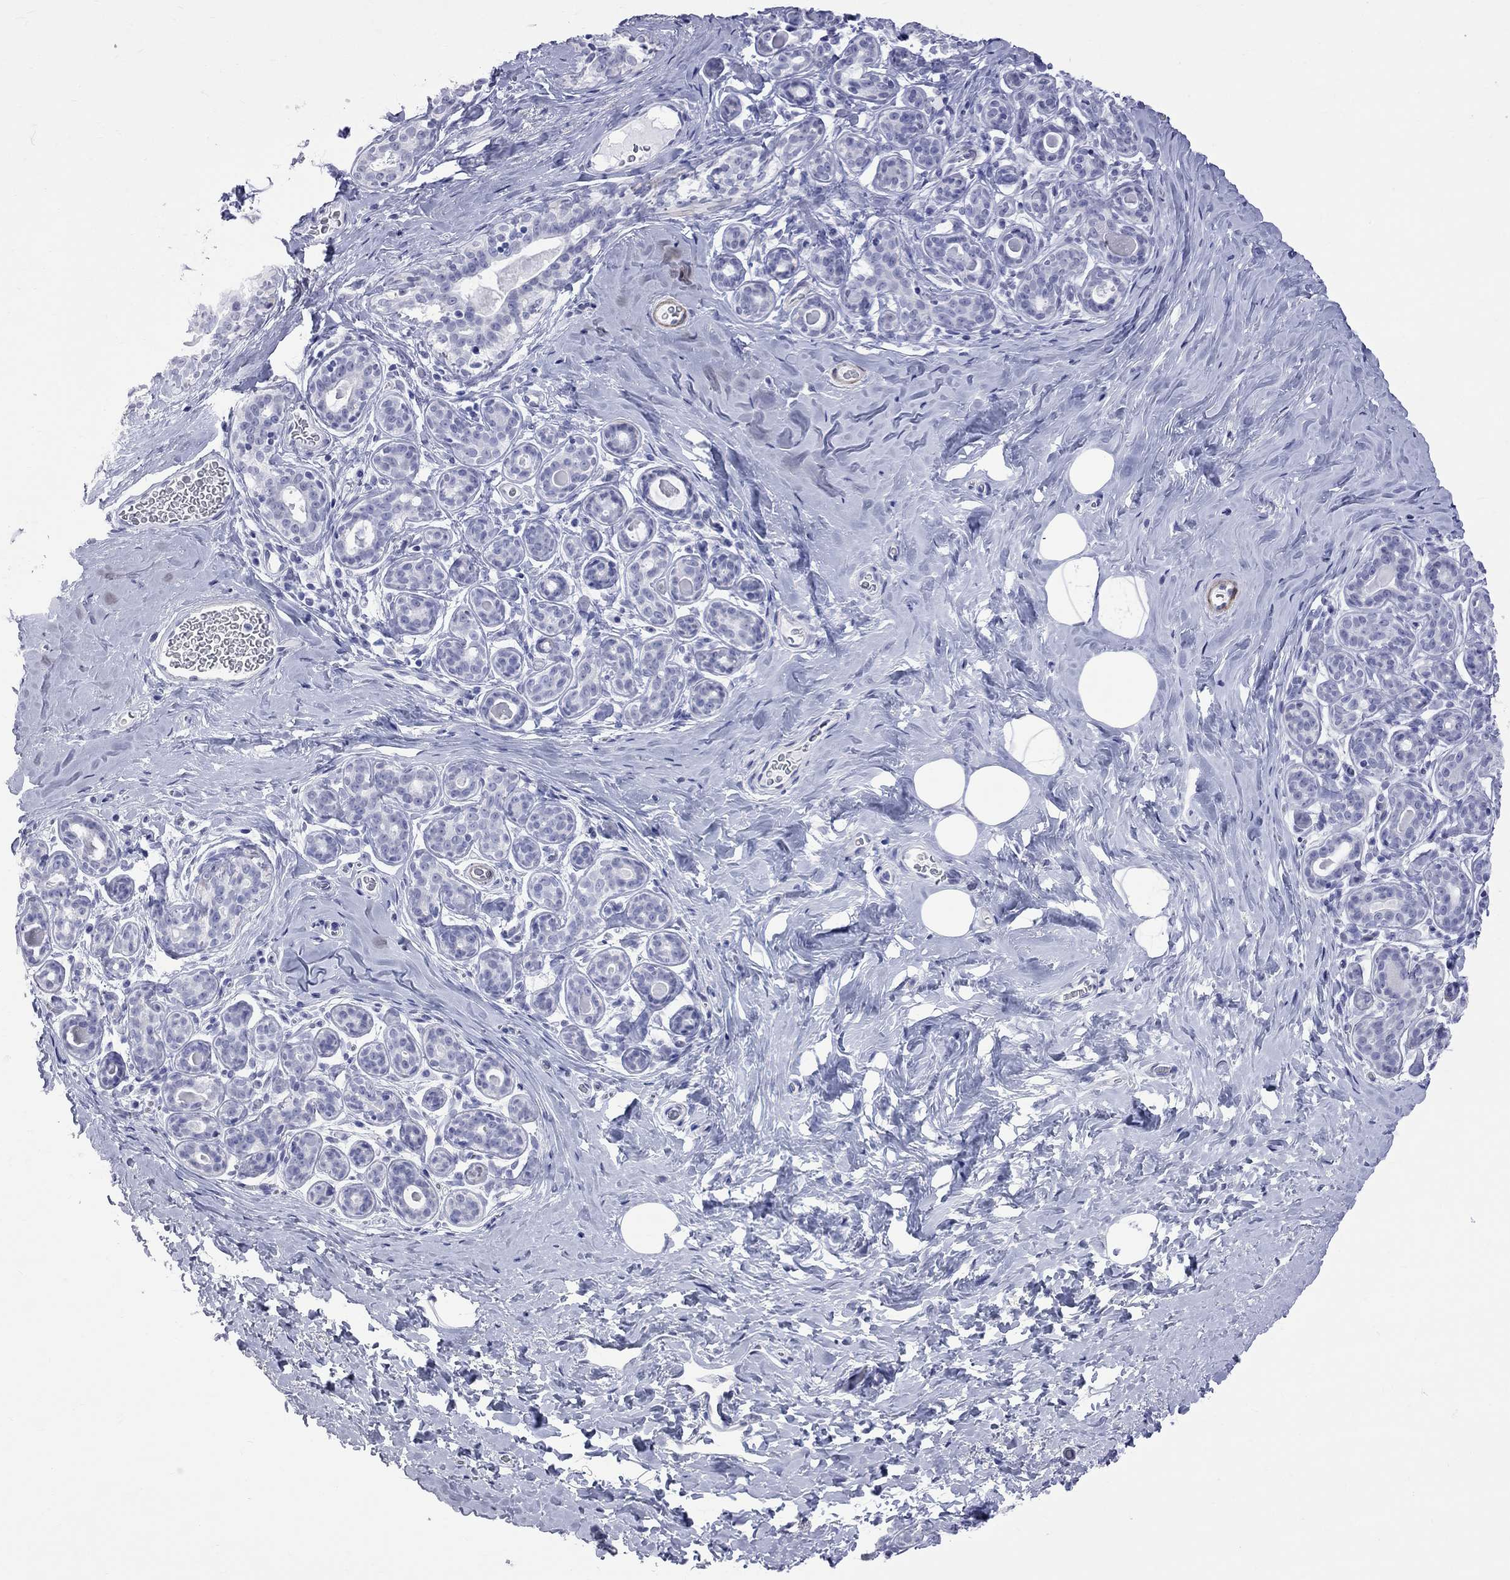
{"staining": {"intensity": "negative", "quantity": "none", "location": "none"}, "tissue": "breast", "cell_type": "Adipocytes", "image_type": "normal", "snomed": [{"axis": "morphology", "description": "Normal tissue, NOS"}, {"axis": "topography", "description": "Skin"}, {"axis": "topography", "description": "Breast"}], "caption": "DAB immunohistochemical staining of normal breast displays no significant staining in adipocytes.", "gene": "BPIFB1", "patient": {"sex": "female", "age": 43}}